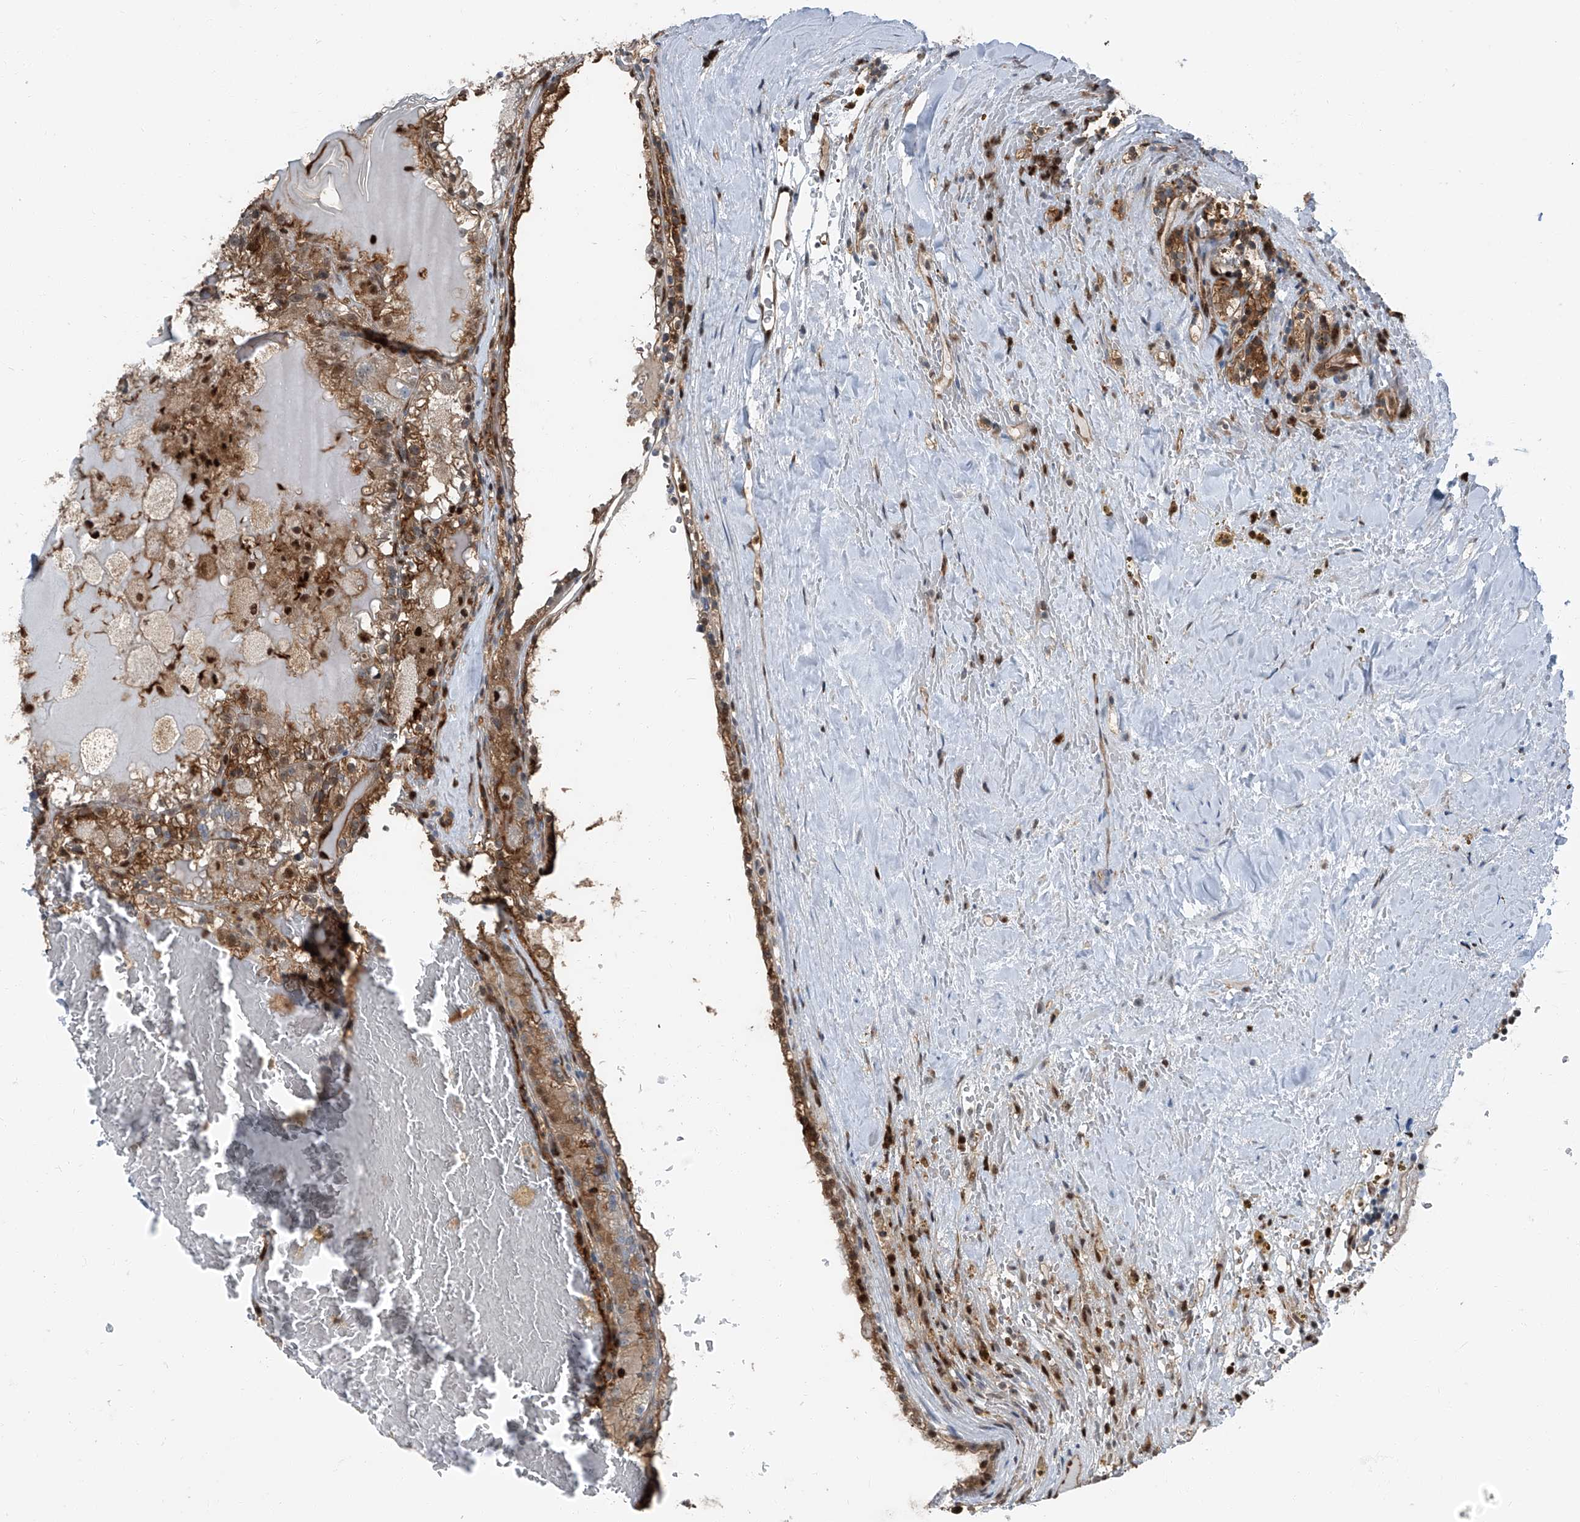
{"staining": {"intensity": "moderate", "quantity": ">75%", "location": "cytoplasmic/membranous,nuclear"}, "tissue": "renal cancer", "cell_type": "Tumor cells", "image_type": "cancer", "snomed": [{"axis": "morphology", "description": "Adenocarcinoma, NOS"}, {"axis": "topography", "description": "Kidney"}], "caption": "Protein expression analysis of human renal cancer reveals moderate cytoplasmic/membranous and nuclear staining in about >75% of tumor cells.", "gene": "PSMB10", "patient": {"sex": "female", "age": 56}}